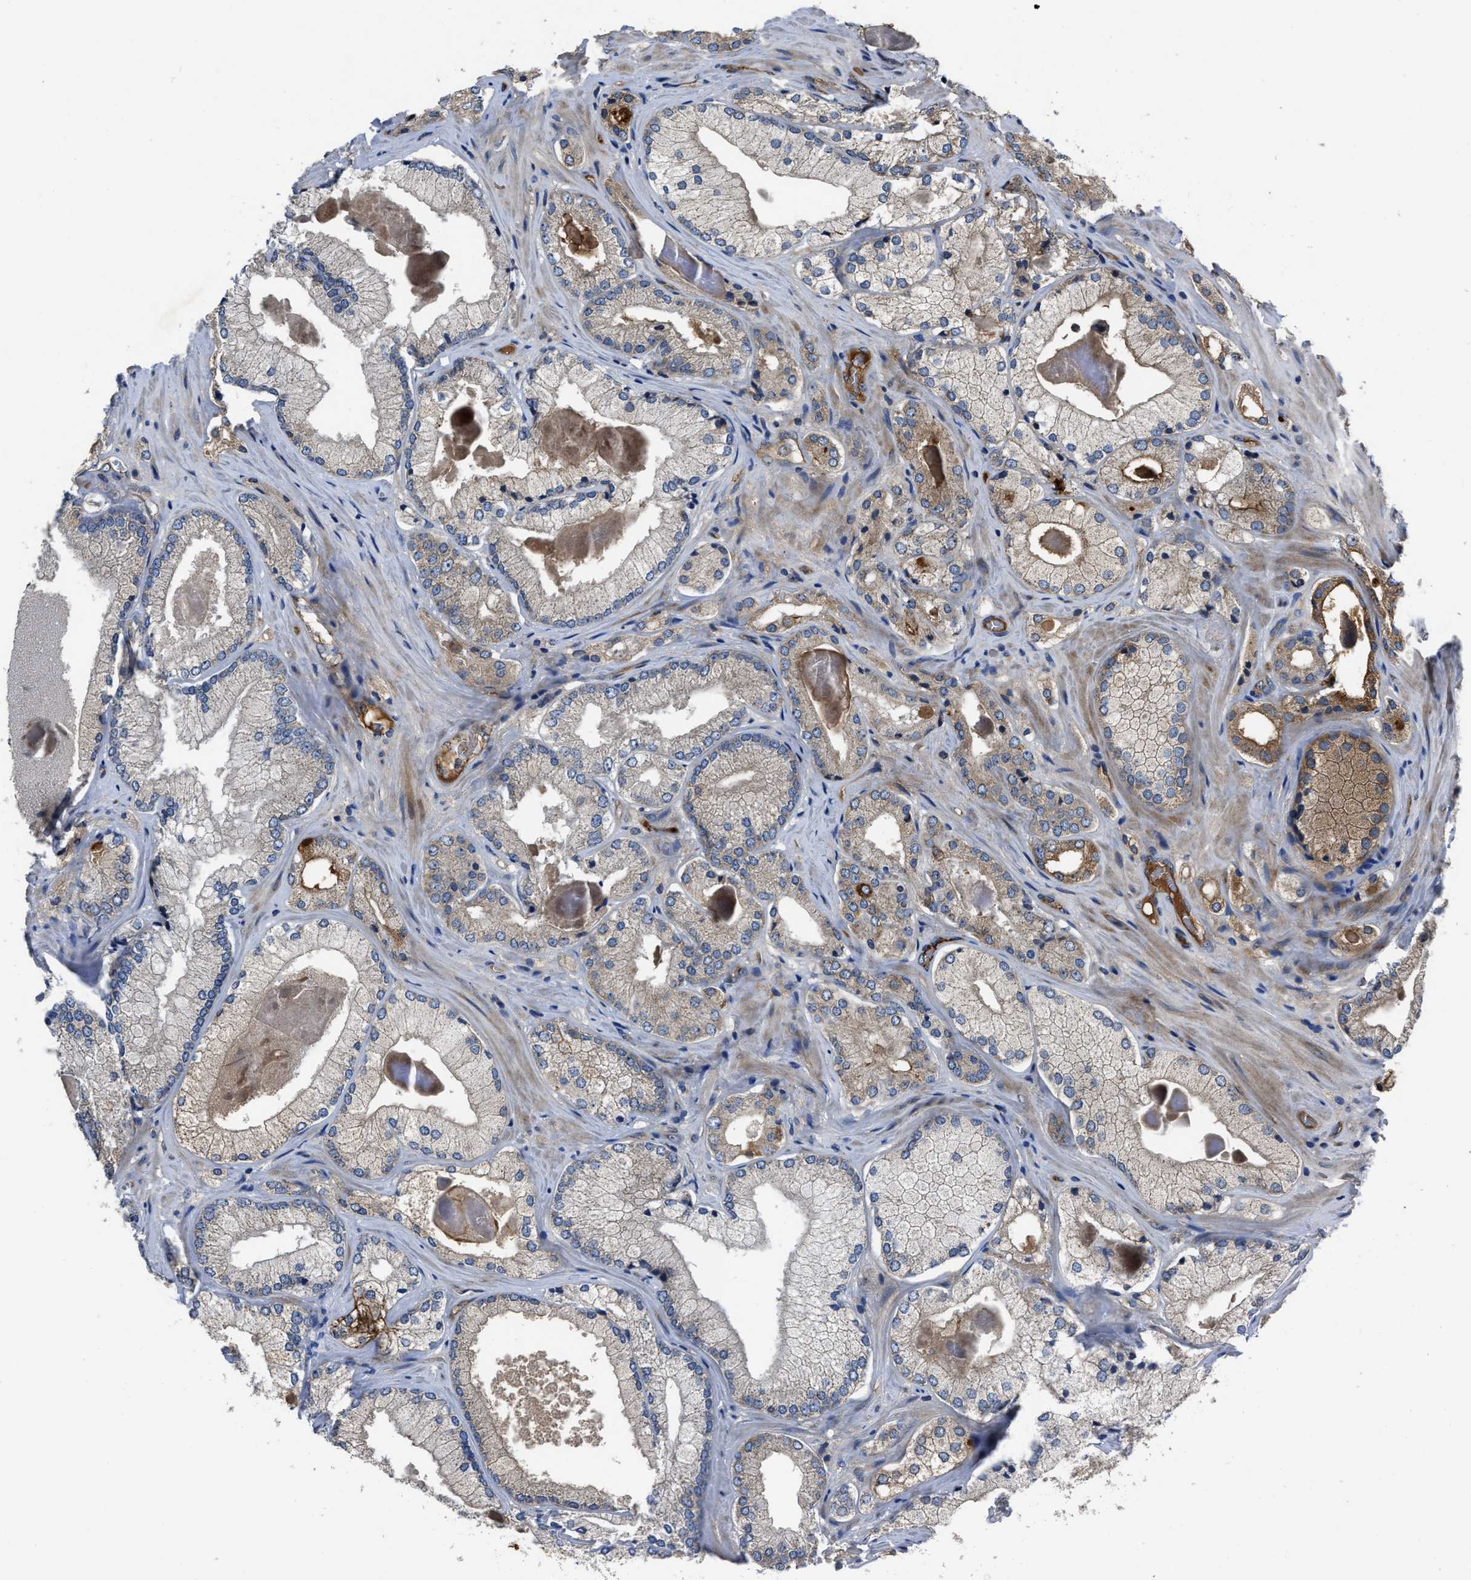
{"staining": {"intensity": "moderate", "quantity": "<25%", "location": "cytoplasmic/membranous"}, "tissue": "prostate cancer", "cell_type": "Tumor cells", "image_type": "cancer", "snomed": [{"axis": "morphology", "description": "Adenocarcinoma, Low grade"}, {"axis": "topography", "description": "Prostate"}], "caption": "IHC staining of prostate cancer, which reveals low levels of moderate cytoplasmic/membranous expression in about <25% of tumor cells indicating moderate cytoplasmic/membranous protein positivity. The staining was performed using DAB (3,3'-diaminobenzidine) (brown) for protein detection and nuclei were counterstained in hematoxylin (blue).", "gene": "ERC1", "patient": {"sex": "male", "age": 65}}